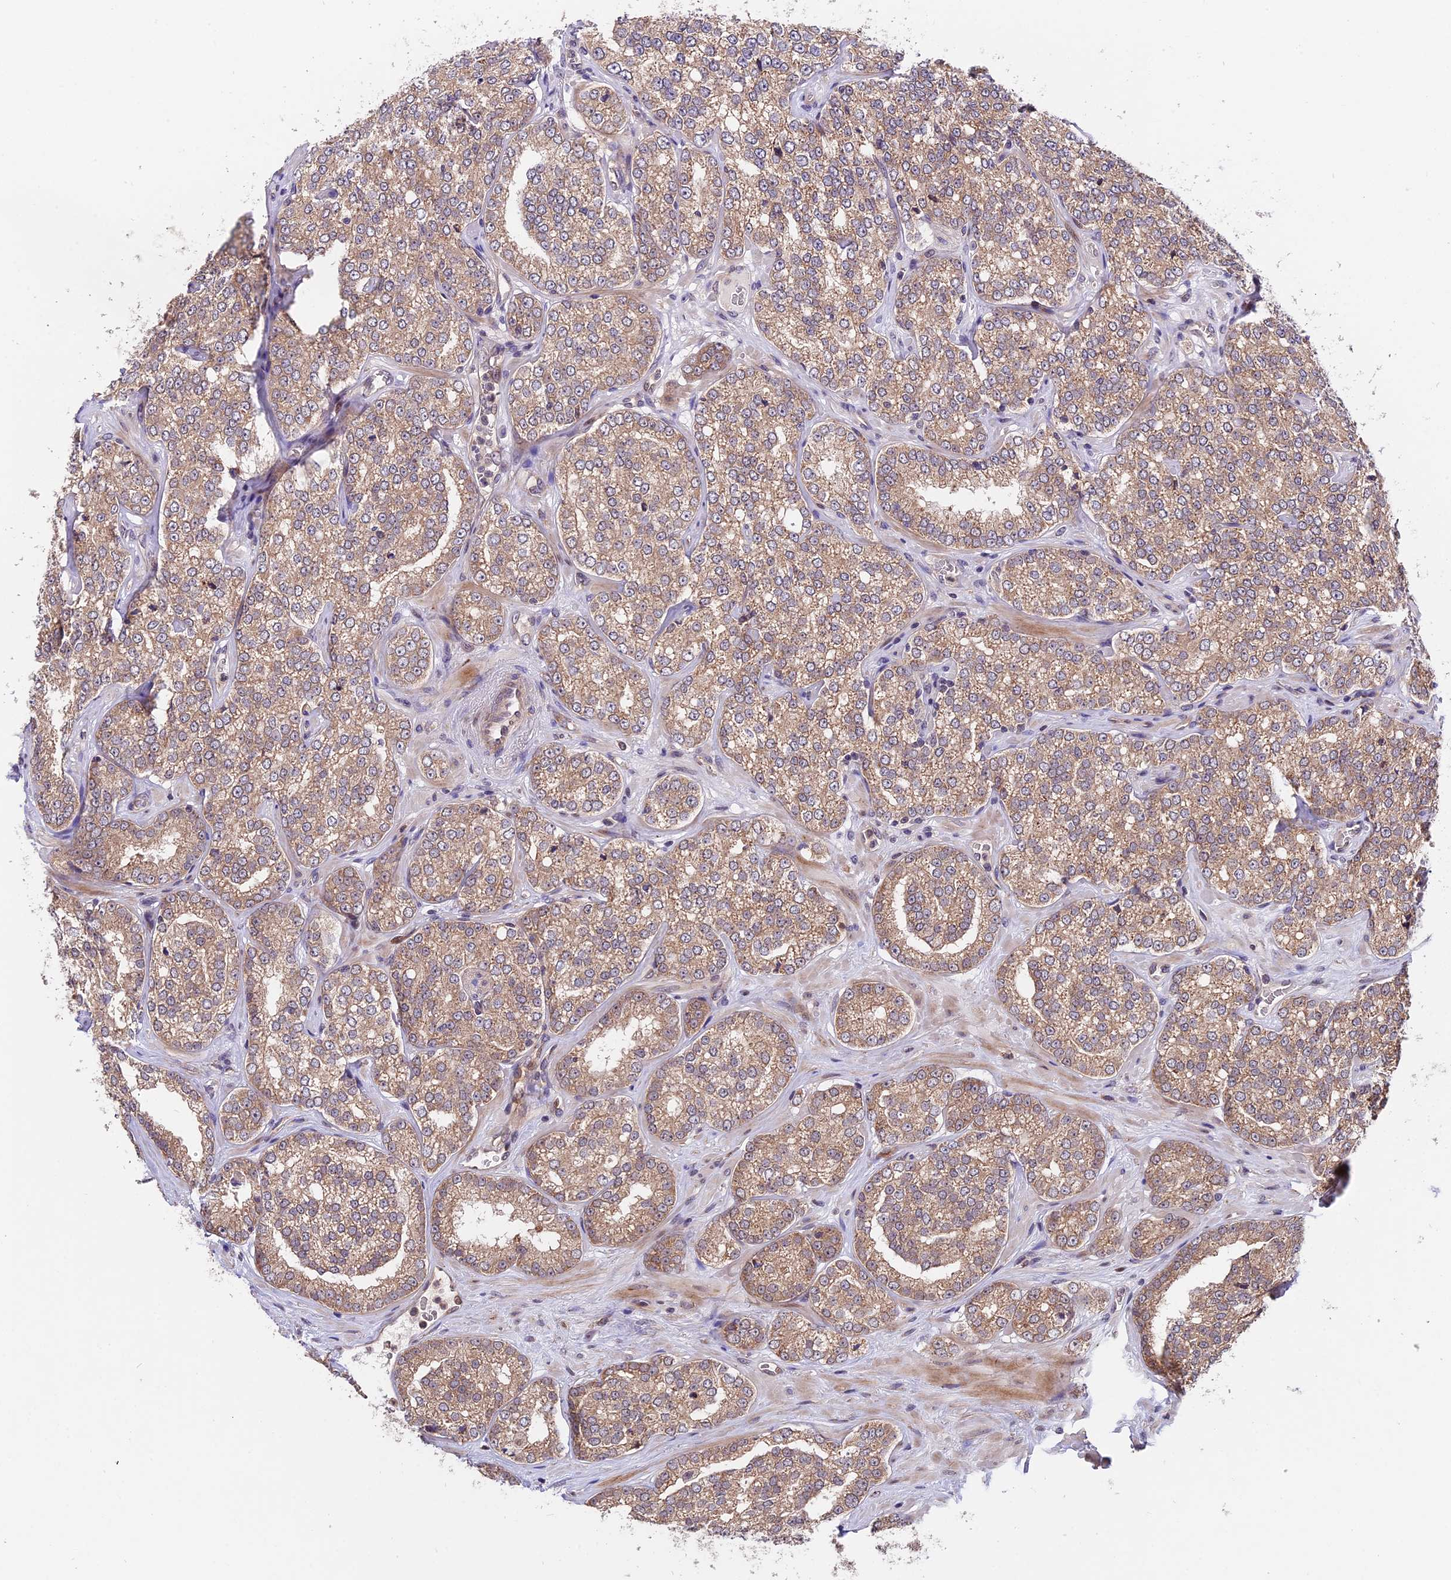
{"staining": {"intensity": "moderate", "quantity": ">75%", "location": "cytoplasmic/membranous"}, "tissue": "prostate cancer", "cell_type": "Tumor cells", "image_type": "cancer", "snomed": [{"axis": "morphology", "description": "Normal tissue, NOS"}, {"axis": "morphology", "description": "Adenocarcinoma, High grade"}, {"axis": "topography", "description": "Prostate"}], "caption": "Human adenocarcinoma (high-grade) (prostate) stained with a brown dye exhibits moderate cytoplasmic/membranous positive expression in approximately >75% of tumor cells.", "gene": "TRMT1", "patient": {"sex": "male", "age": 83}}